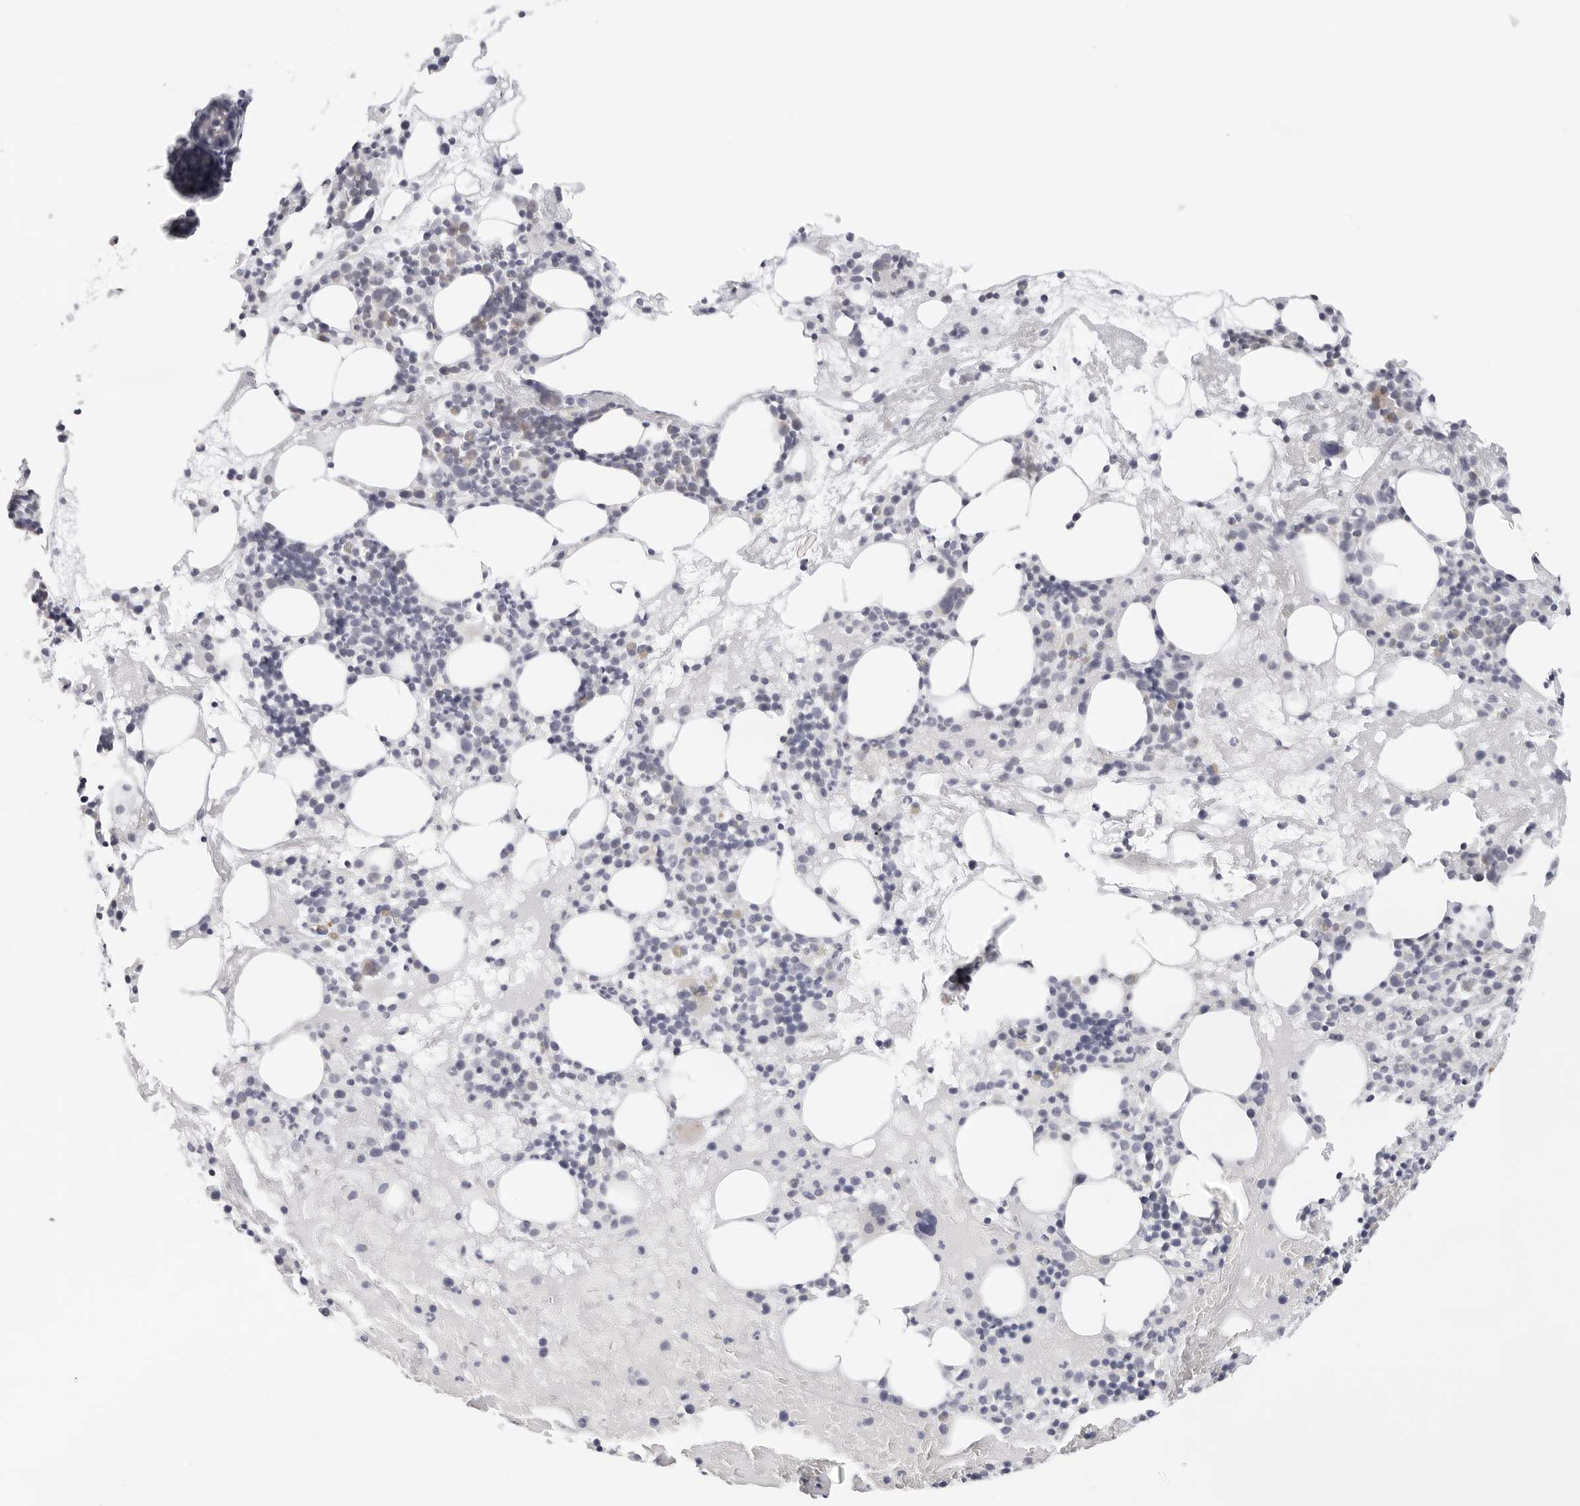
{"staining": {"intensity": "weak", "quantity": "<25%", "location": "cytoplasmic/membranous"}, "tissue": "bone marrow", "cell_type": "Hematopoietic cells", "image_type": "normal", "snomed": [{"axis": "morphology", "description": "Normal tissue, NOS"}, {"axis": "morphology", "description": "Inflammation, NOS"}, {"axis": "topography", "description": "Bone marrow"}], "caption": "Hematopoietic cells are negative for protein expression in normal human bone marrow. (DAB (3,3'-diaminobenzidine) immunohistochemistry visualized using brightfield microscopy, high magnification).", "gene": "CIART", "patient": {"sex": "female", "age": 77}}